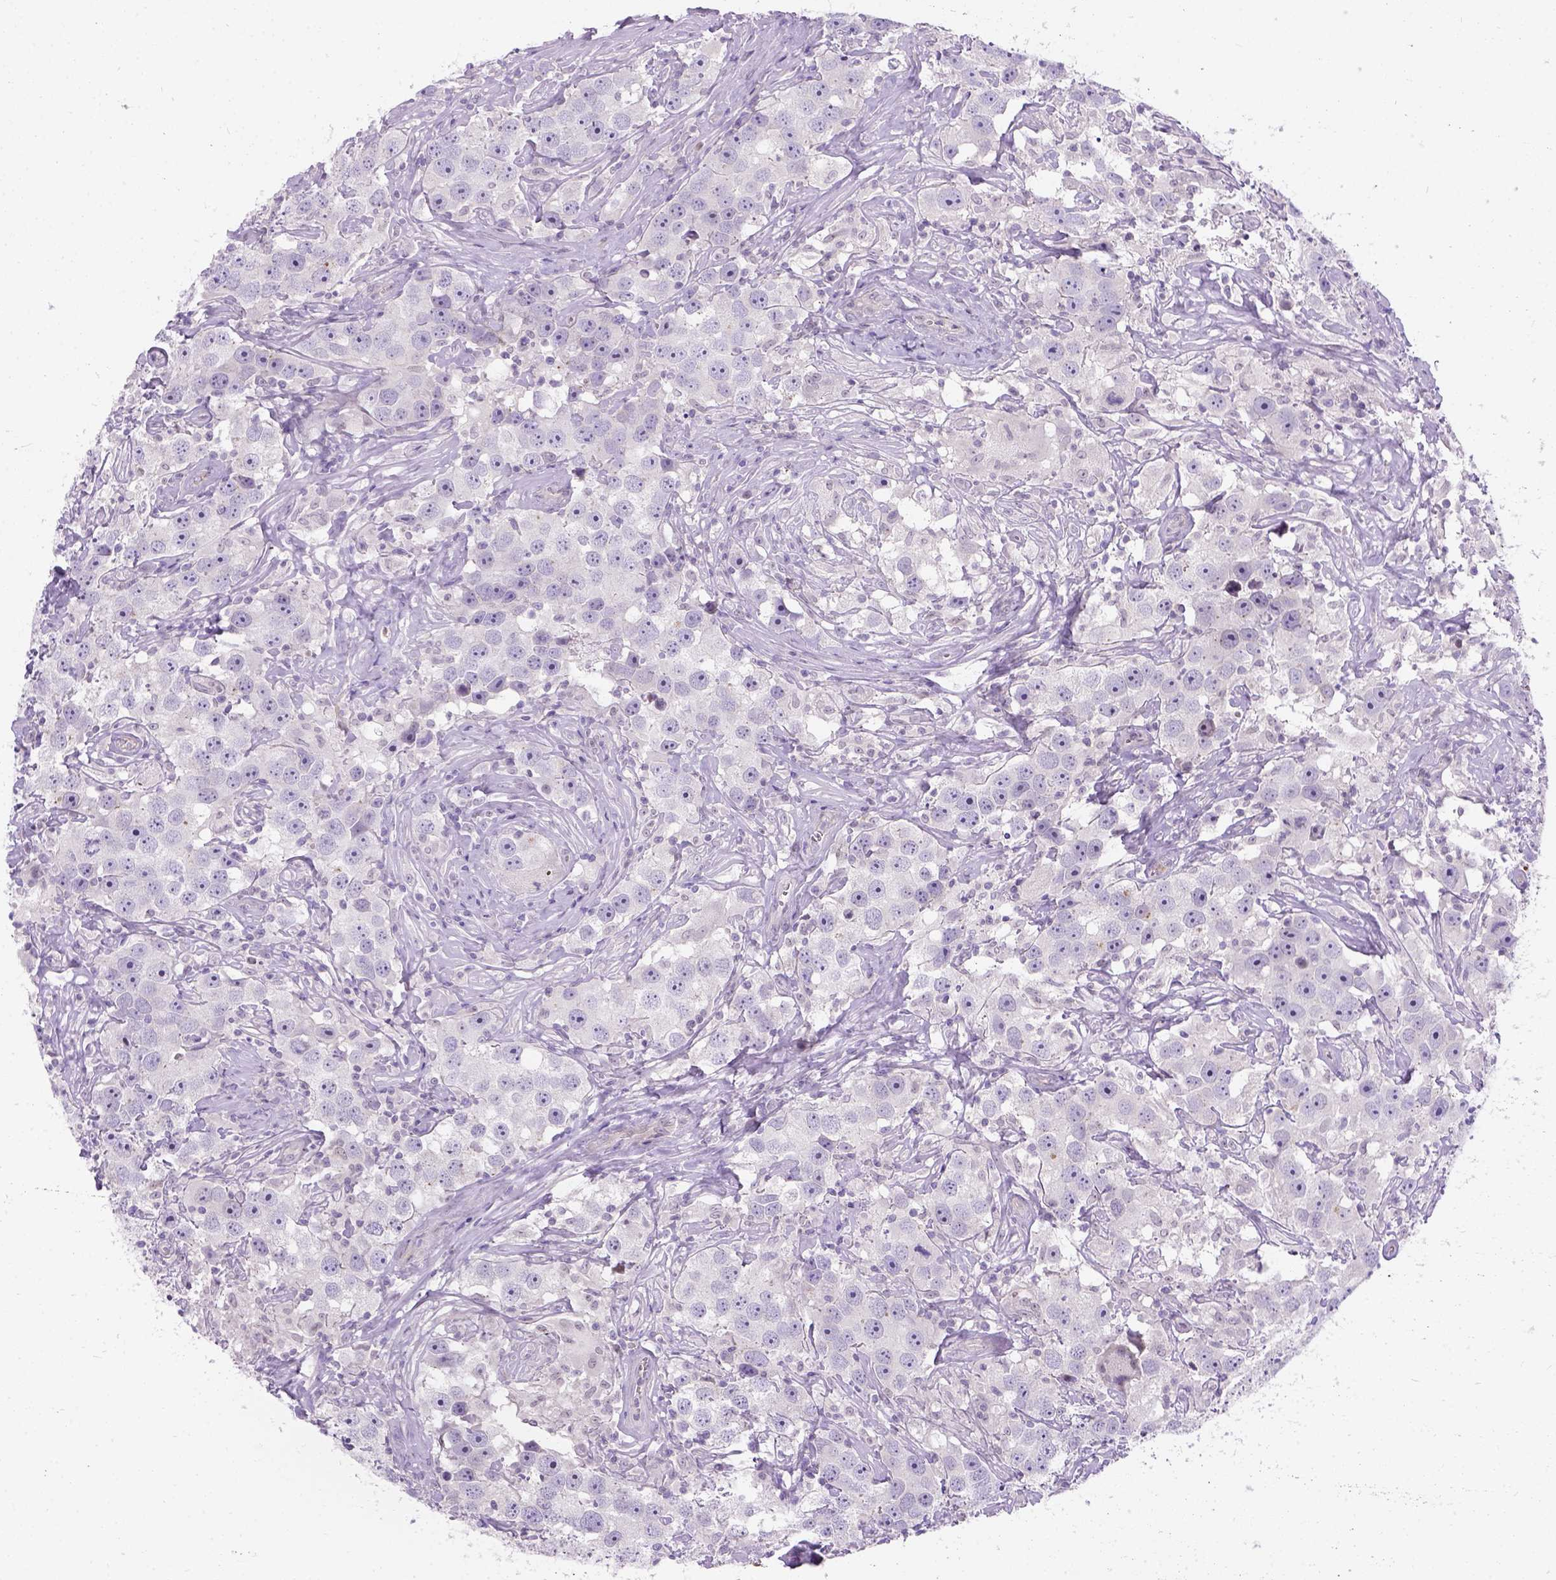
{"staining": {"intensity": "negative", "quantity": "none", "location": "none"}, "tissue": "testis cancer", "cell_type": "Tumor cells", "image_type": "cancer", "snomed": [{"axis": "morphology", "description": "Seminoma, NOS"}, {"axis": "topography", "description": "Testis"}], "caption": "There is no significant staining in tumor cells of testis seminoma.", "gene": "C20orf144", "patient": {"sex": "male", "age": 49}}